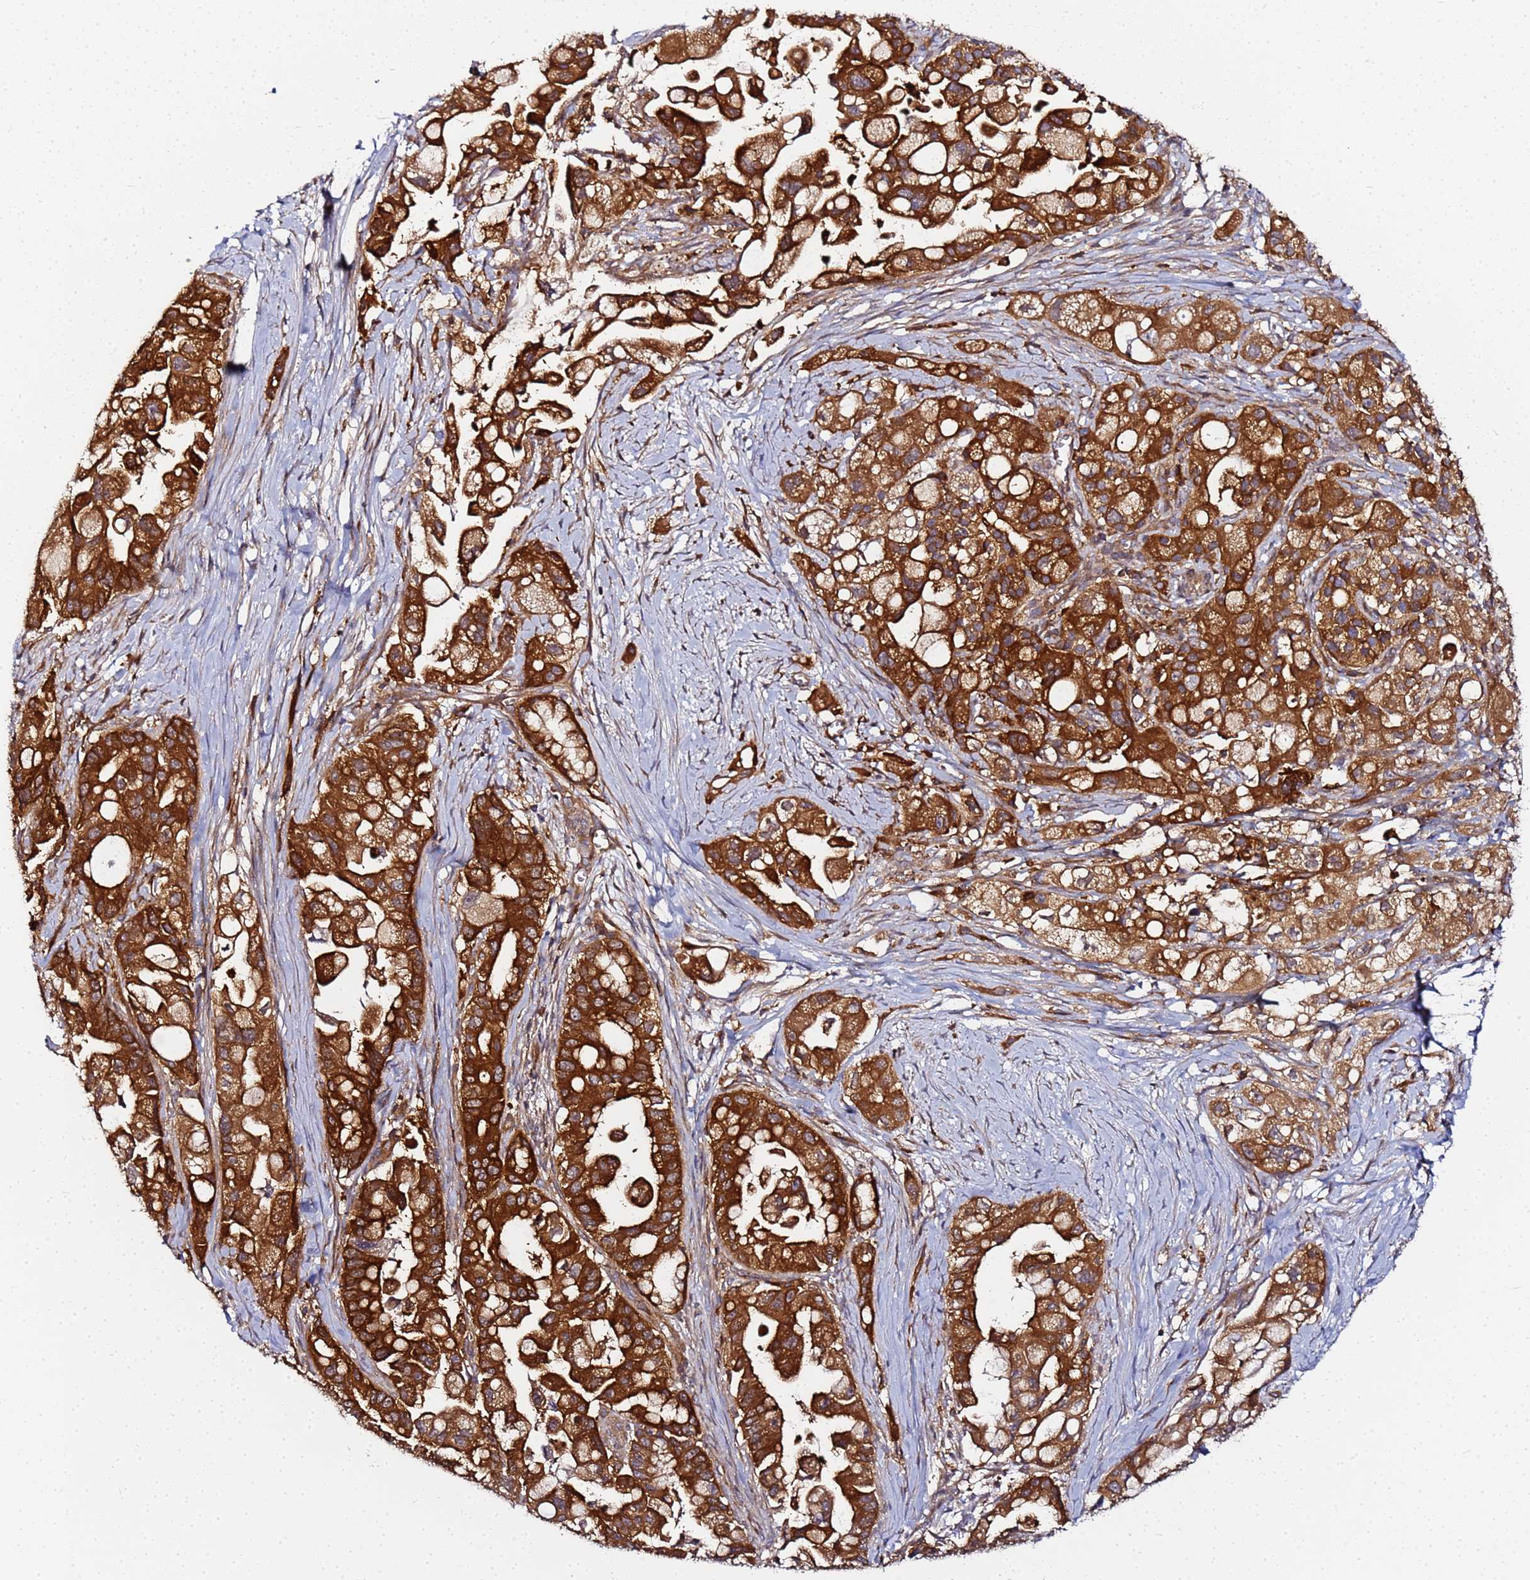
{"staining": {"intensity": "strong", "quantity": ">75%", "location": "cytoplasmic/membranous"}, "tissue": "pancreatic cancer", "cell_type": "Tumor cells", "image_type": "cancer", "snomed": [{"axis": "morphology", "description": "Adenocarcinoma, NOS"}, {"axis": "topography", "description": "Pancreas"}], "caption": "Immunohistochemistry of pancreatic adenocarcinoma displays high levels of strong cytoplasmic/membranous staining in about >75% of tumor cells. (brown staining indicates protein expression, while blue staining denotes nuclei).", "gene": "CHM", "patient": {"sex": "male", "age": 68}}